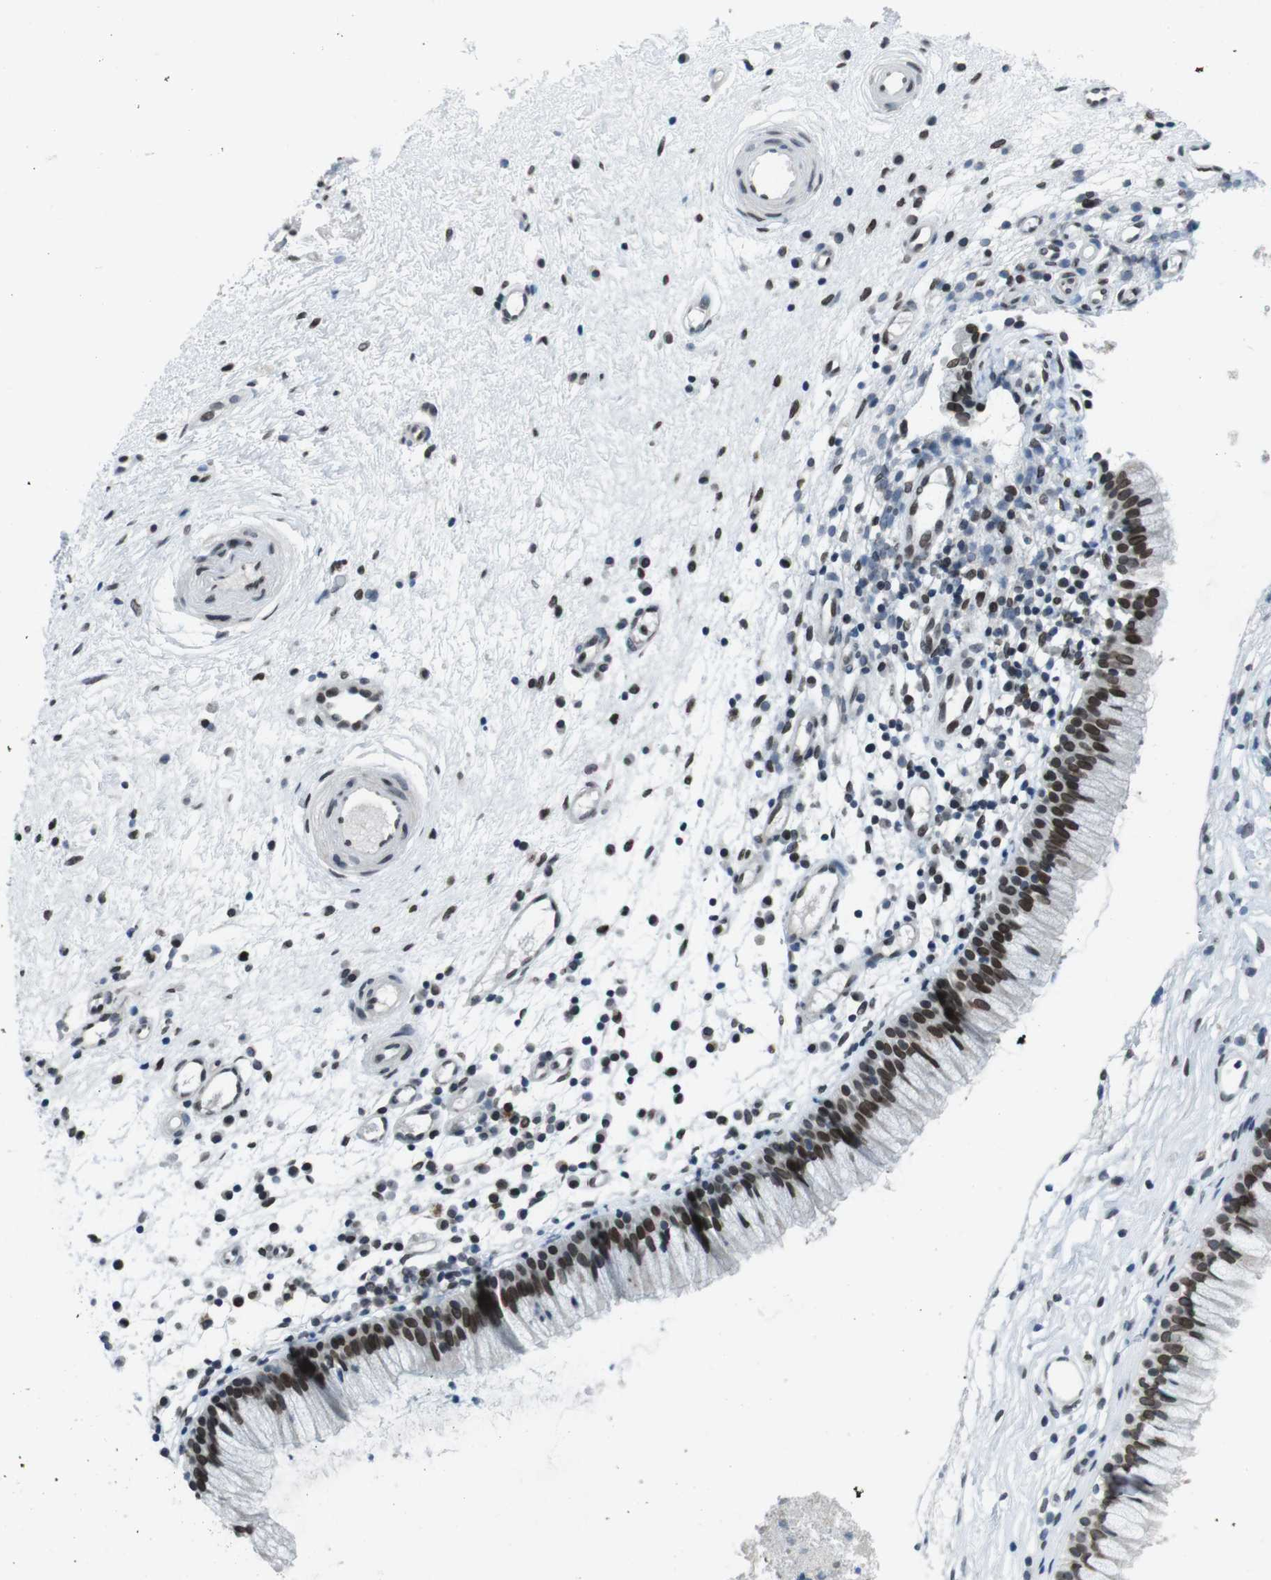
{"staining": {"intensity": "strong", "quantity": ">75%", "location": "nuclear"}, "tissue": "nasopharynx", "cell_type": "Respiratory epithelial cells", "image_type": "normal", "snomed": [{"axis": "morphology", "description": "Normal tissue, NOS"}, {"axis": "topography", "description": "Nasopharynx"}], "caption": "Immunohistochemistry histopathology image of benign human nasopharynx stained for a protein (brown), which shows high levels of strong nuclear expression in about >75% of respiratory epithelial cells.", "gene": "MAD1L1", "patient": {"sex": "male", "age": 21}}